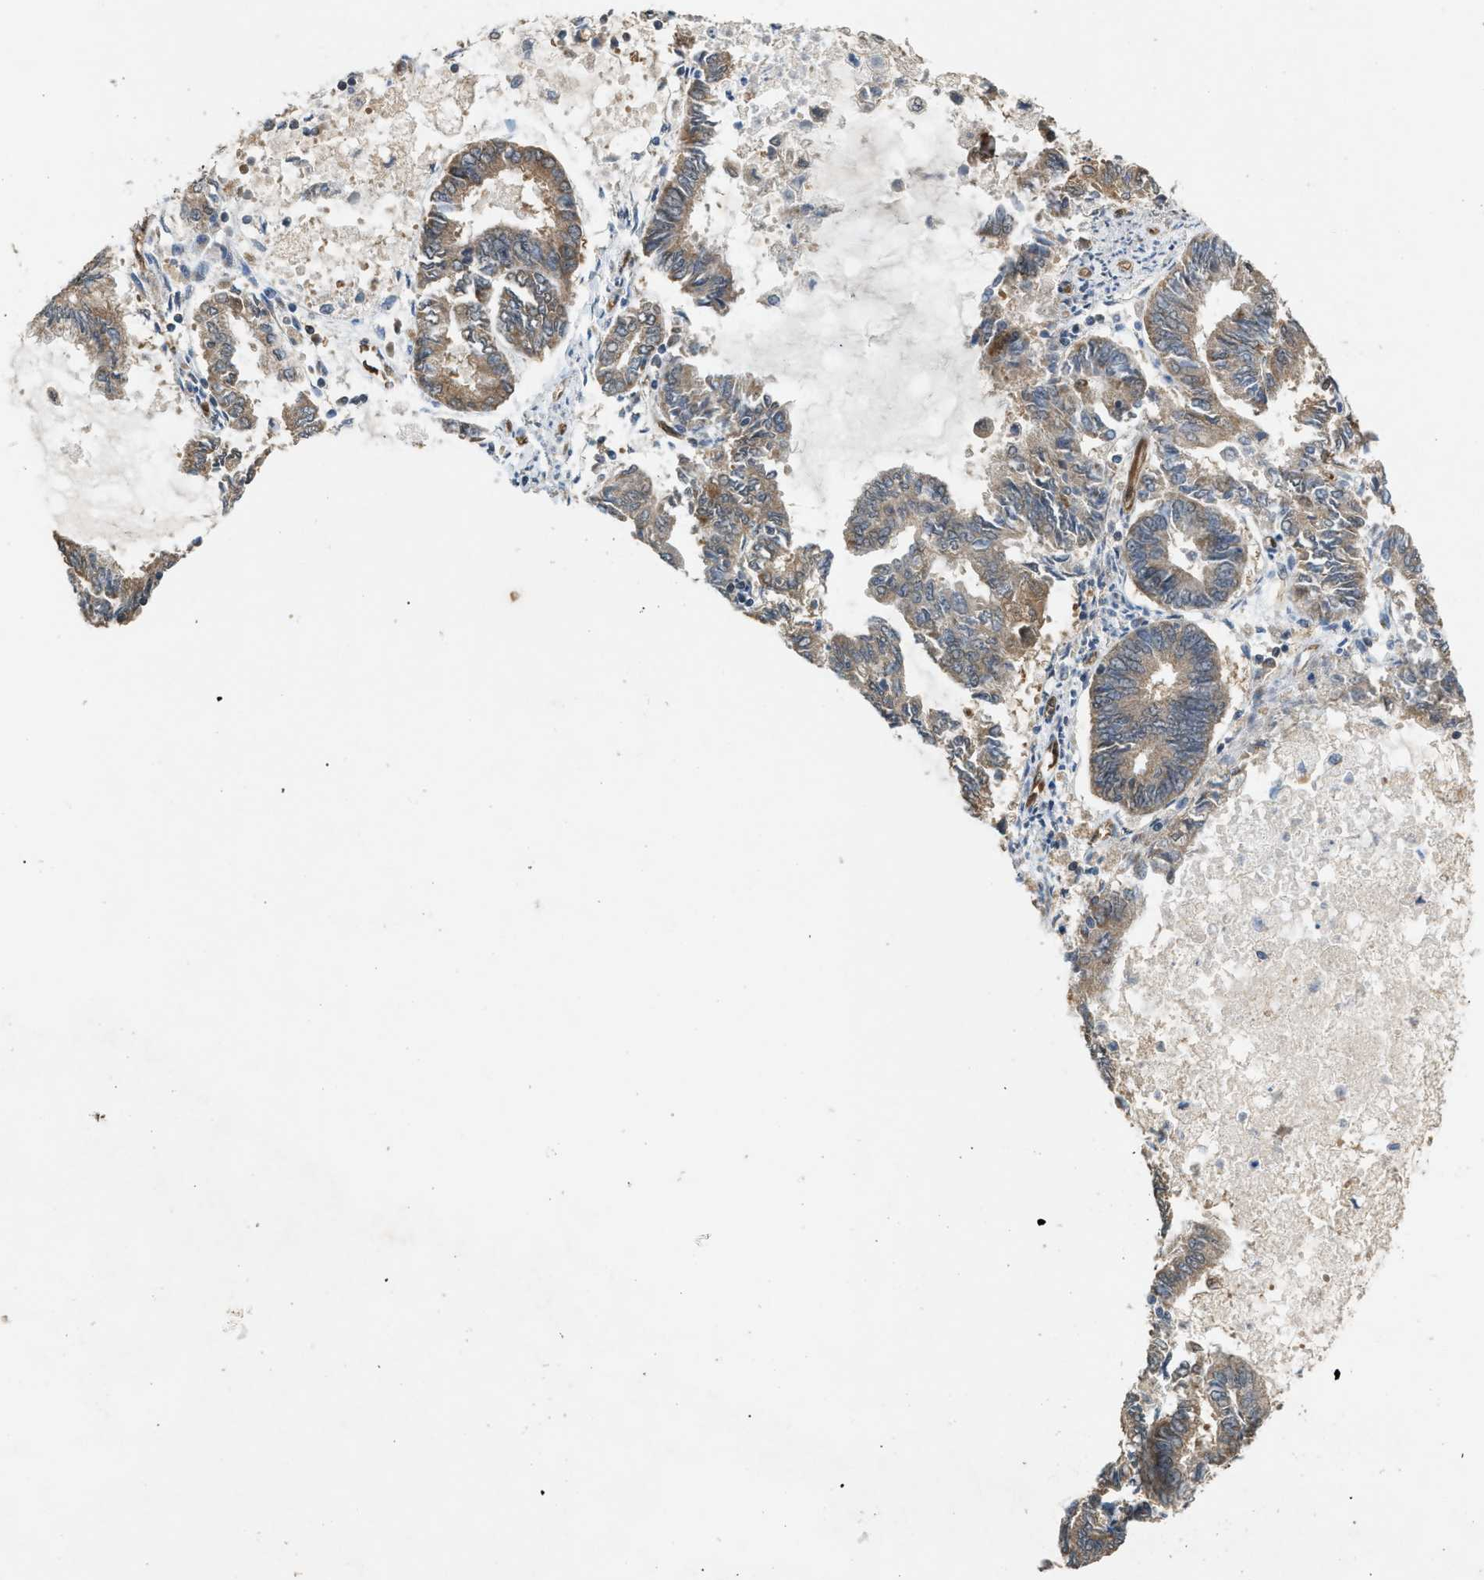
{"staining": {"intensity": "moderate", "quantity": ">75%", "location": "cytoplasmic/membranous"}, "tissue": "endometrial cancer", "cell_type": "Tumor cells", "image_type": "cancer", "snomed": [{"axis": "morphology", "description": "Adenocarcinoma, NOS"}, {"axis": "topography", "description": "Endometrium"}], "caption": "This is an image of immunohistochemistry staining of endometrial adenocarcinoma, which shows moderate positivity in the cytoplasmic/membranous of tumor cells.", "gene": "BAG3", "patient": {"sex": "female", "age": 86}}